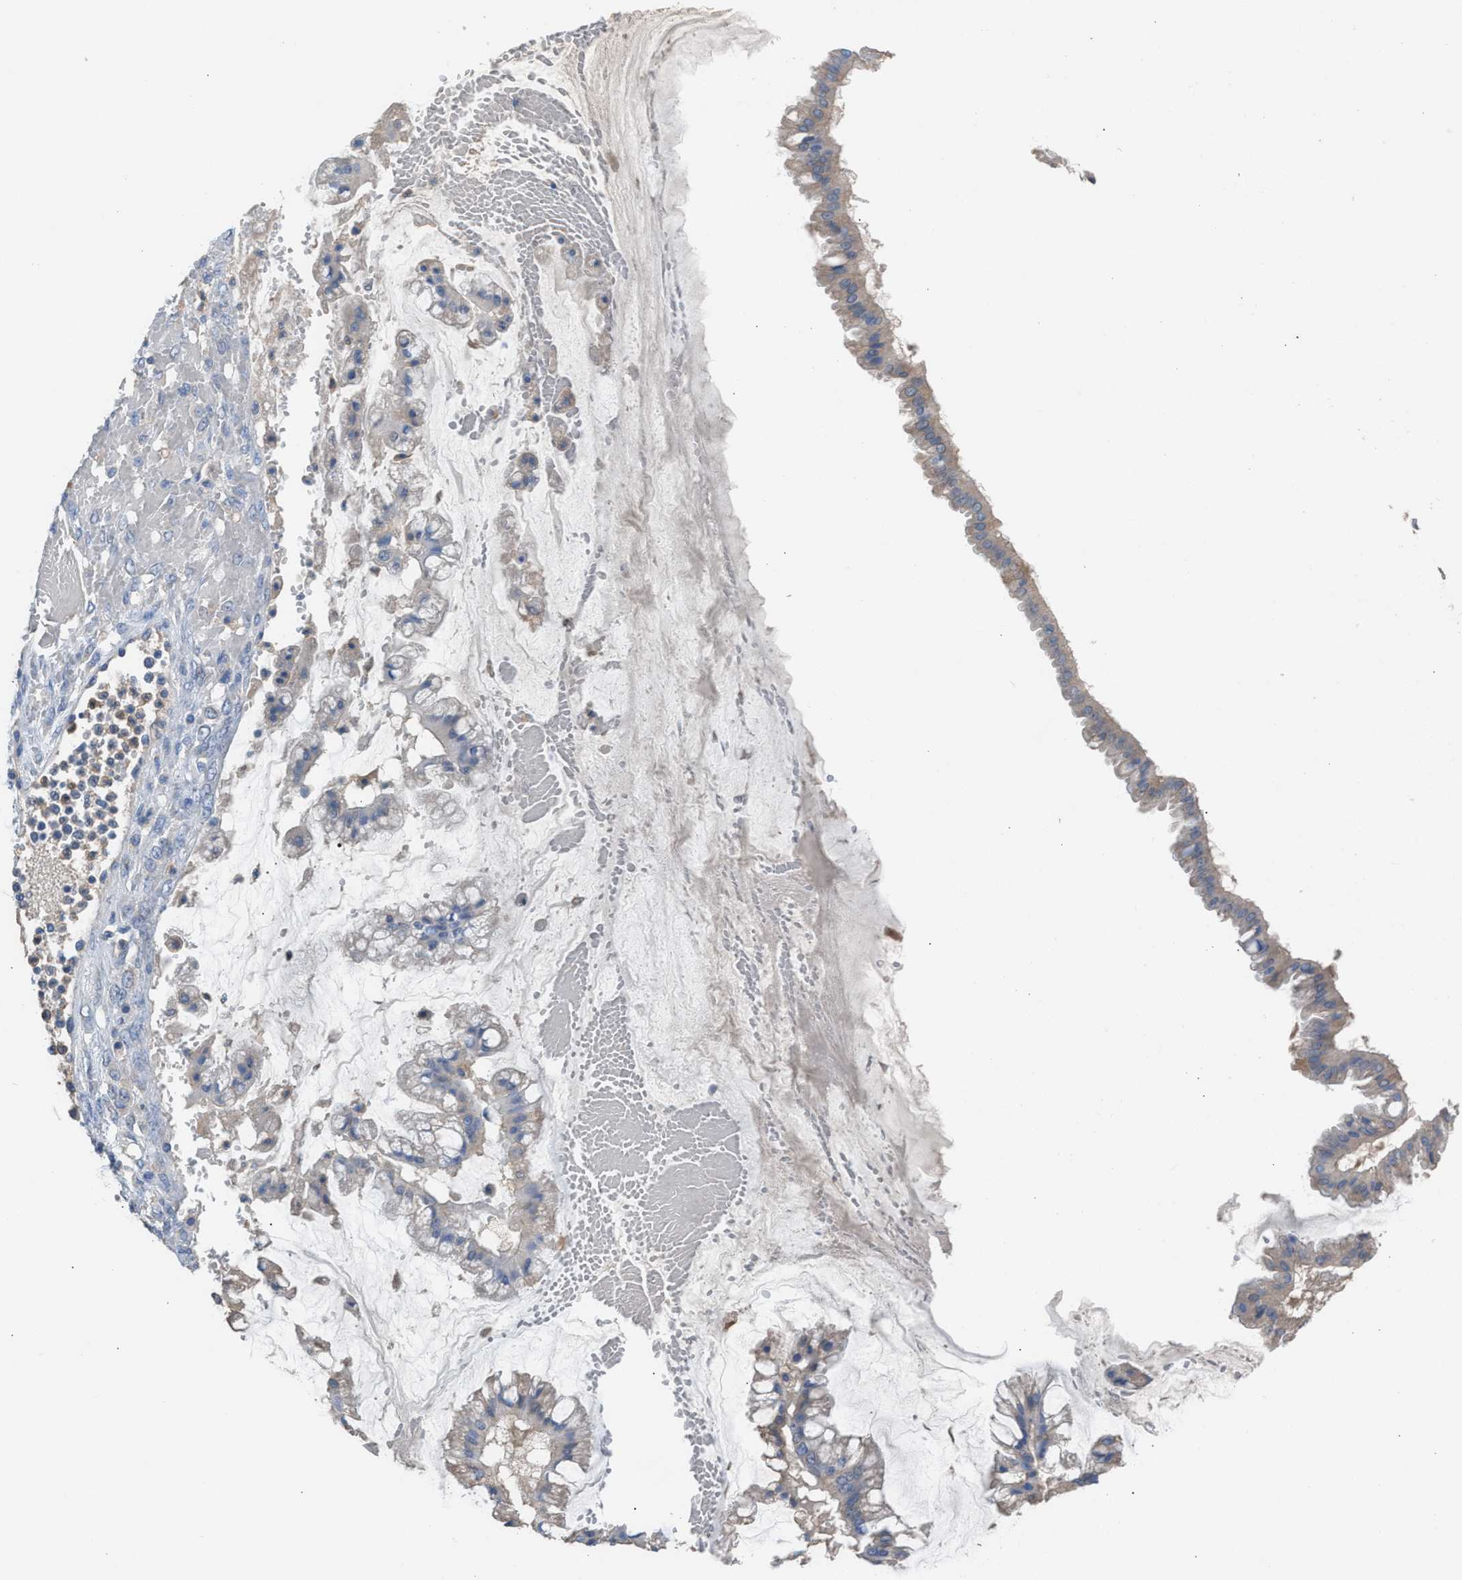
{"staining": {"intensity": "negative", "quantity": "none", "location": "none"}, "tissue": "ovarian cancer", "cell_type": "Tumor cells", "image_type": "cancer", "snomed": [{"axis": "morphology", "description": "Cystadenocarcinoma, mucinous, NOS"}, {"axis": "topography", "description": "Ovary"}], "caption": "This is a photomicrograph of IHC staining of ovarian cancer (mucinous cystadenocarcinoma), which shows no positivity in tumor cells.", "gene": "NQO2", "patient": {"sex": "female", "age": 73}}